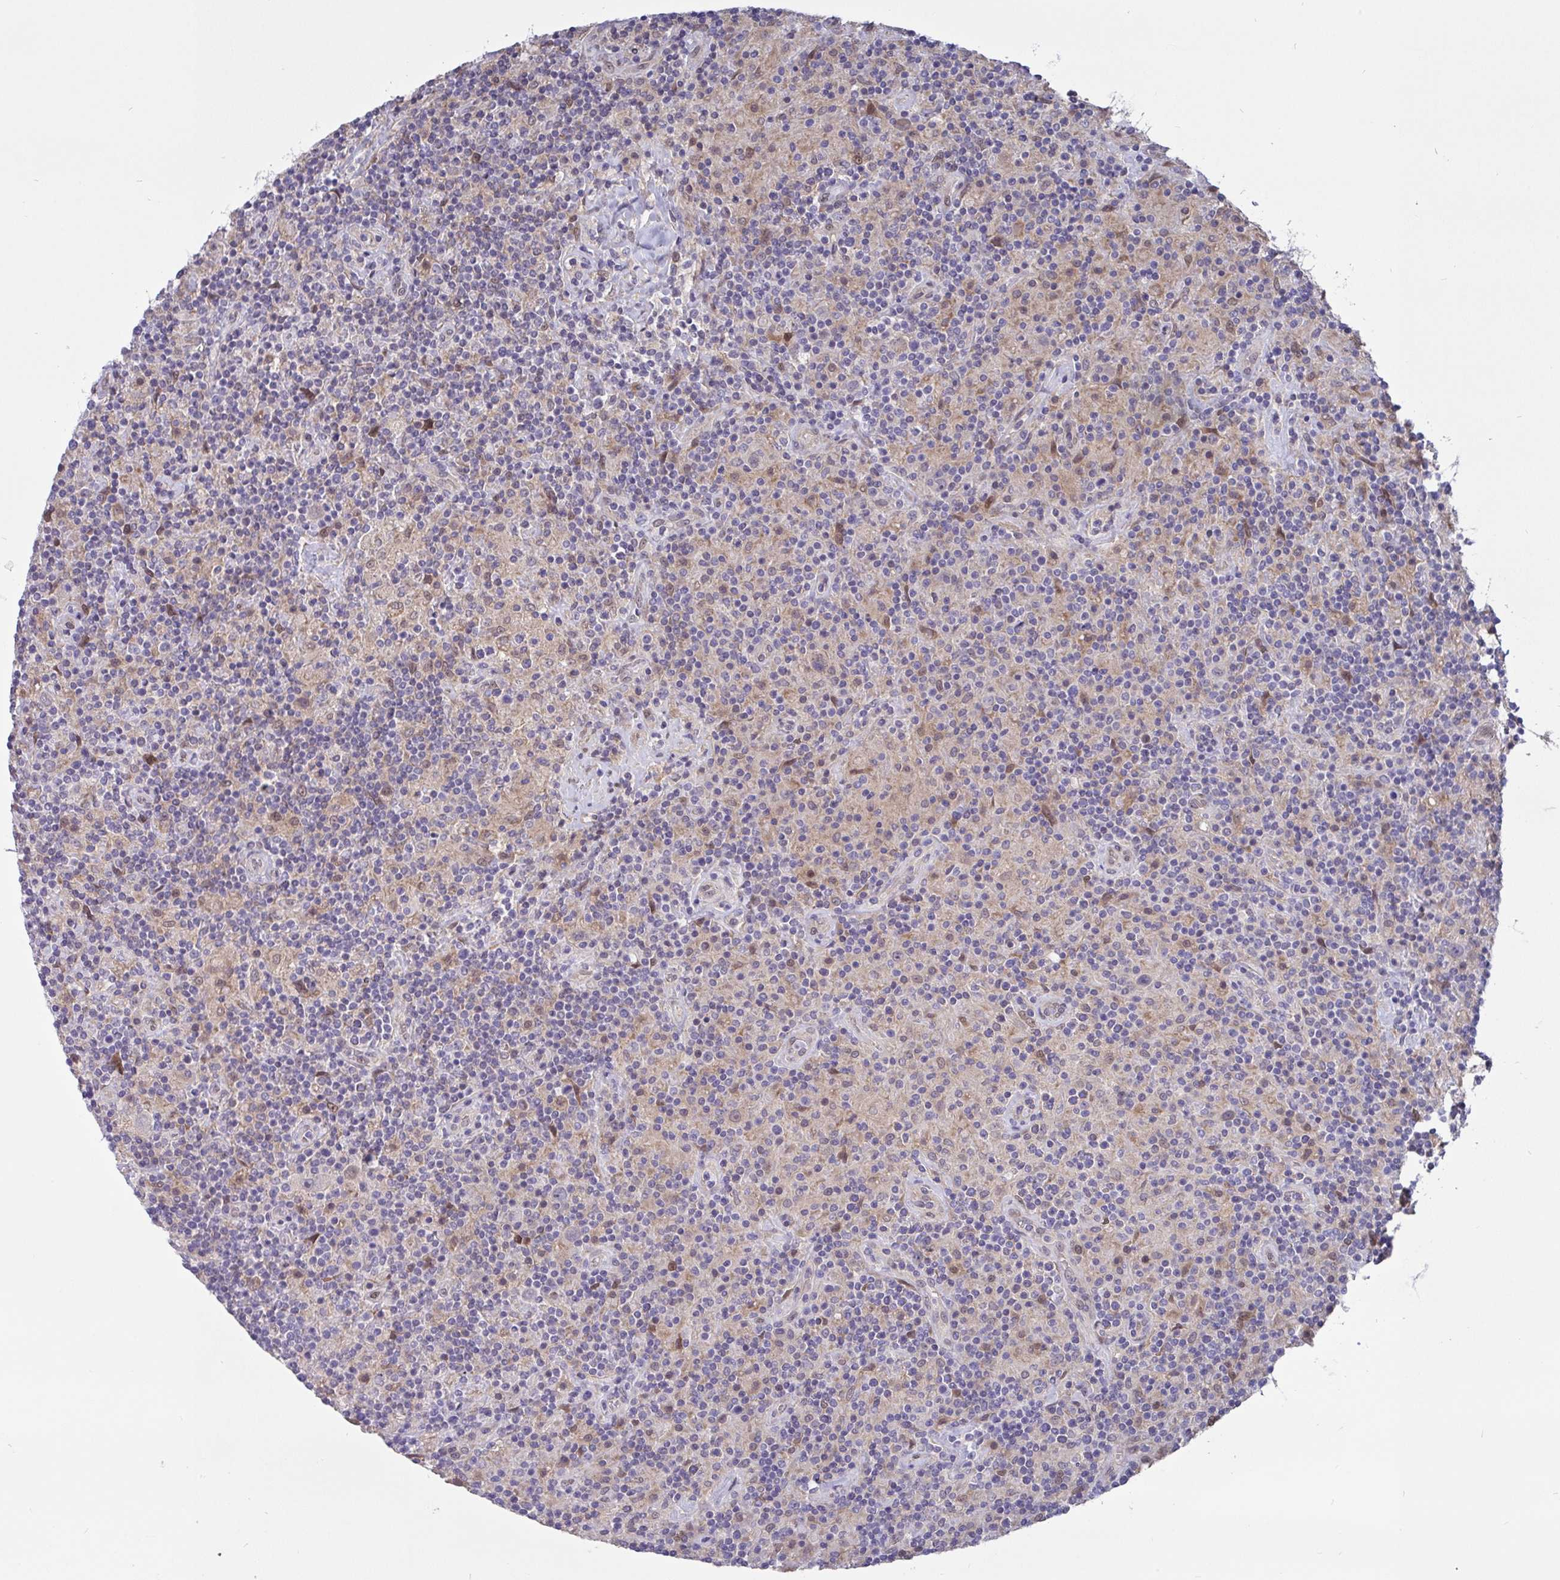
{"staining": {"intensity": "negative", "quantity": "none", "location": "none"}, "tissue": "lymphoma", "cell_type": "Tumor cells", "image_type": "cancer", "snomed": [{"axis": "morphology", "description": "Hodgkin's disease, NOS"}, {"axis": "topography", "description": "Lymph node"}], "caption": "Histopathology image shows no protein positivity in tumor cells of lymphoma tissue. Brightfield microscopy of IHC stained with DAB (brown) and hematoxylin (blue), captured at high magnification.", "gene": "L3HYPDH", "patient": {"sex": "male", "age": 70}}